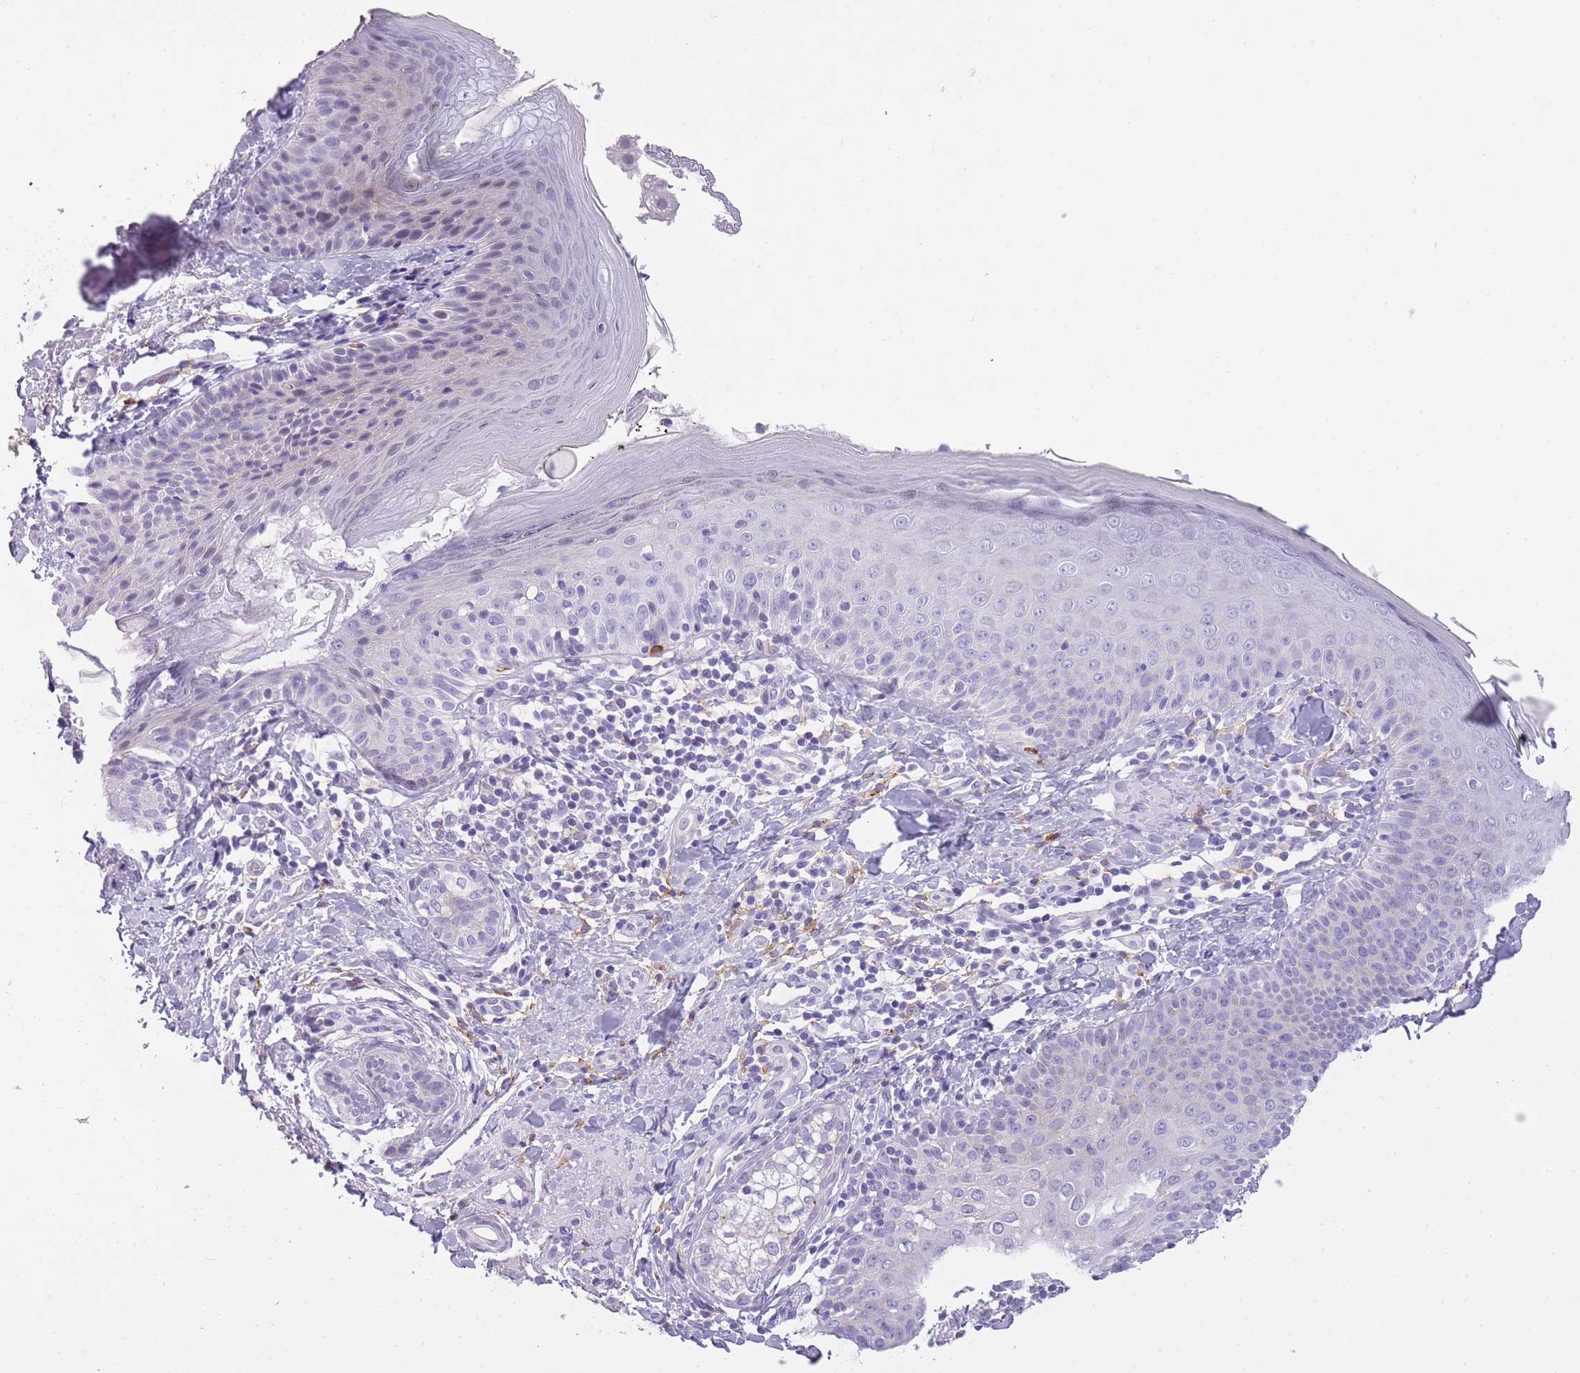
{"staining": {"intensity": "negative", "quantity": "none", "location": "none"}, "tissue": "skin", "cell_type": "Fibroblasts", "image_type": "normal", "snomed": [{"axis": "morphology", "description": "Normal tissue, NOS"}, {"axis": "topography", "description": "Skin"}], "caption": "DAB (3,3'-diaminobenzidine) immunohistochemical staining of benign skin reveals no significant staining in fibroblasts.", "gene": "RADX", "patient": {"sex": "male", "age": 57}}